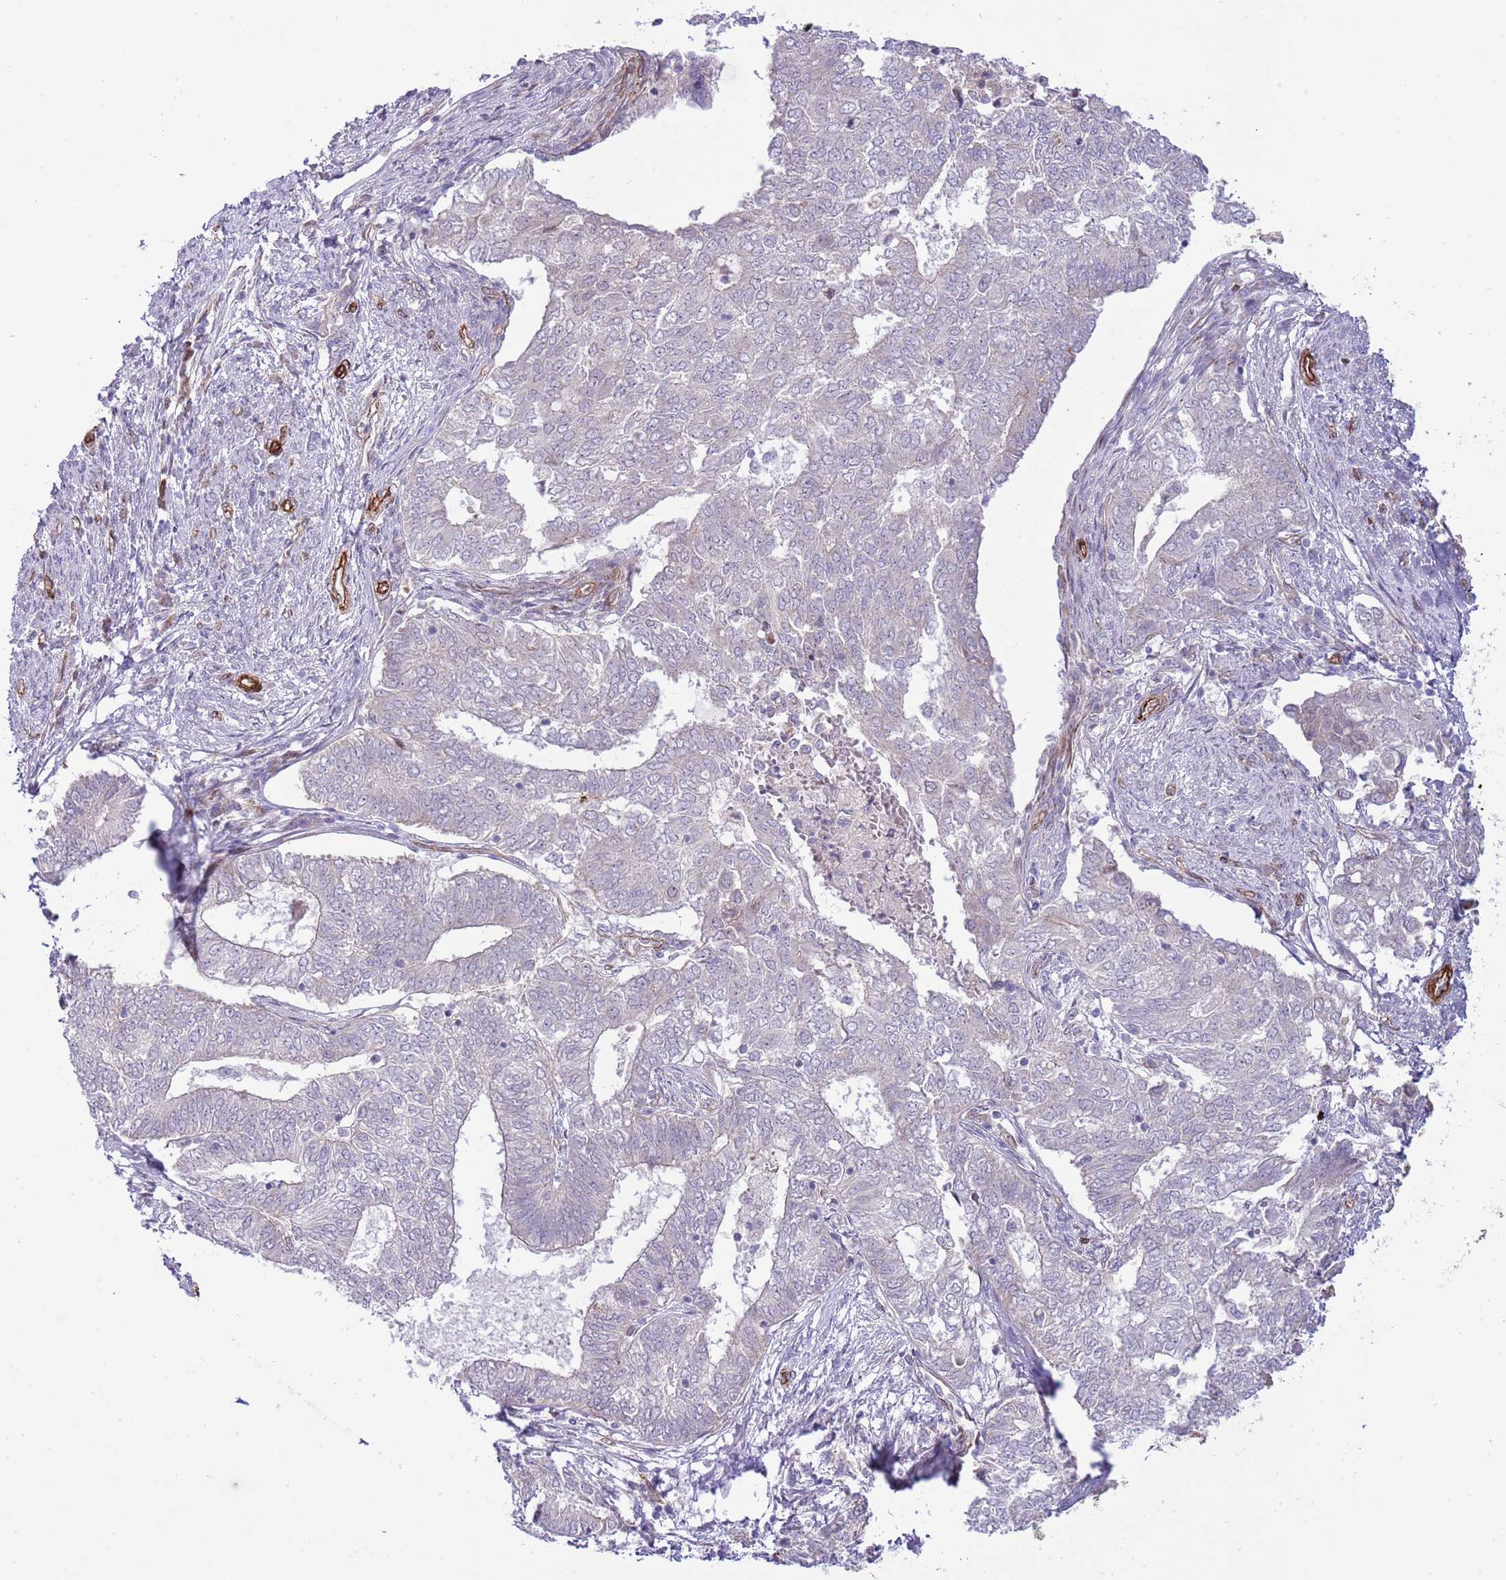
{"staining": {"intensity": "negative", "quantity": "none", "location": "none"}, "tissue": "endometrial cancer", "cell_type": "Tumor cells", "image_type": "cancer", "snomed": [{"axis": "morphology", "description": "Adenocarcinoma, NOS"}, {"axis": "topography", "description": "Endometrium"}], "caption": "IHC photomicrograph of neoplastic tissue: human endometrial adenocarcinoma stained with DAB demonstrates no significant protein positivity in tumor cells.", "gene": "NEK3", "patient": {"sex": "female", "age": 62}}